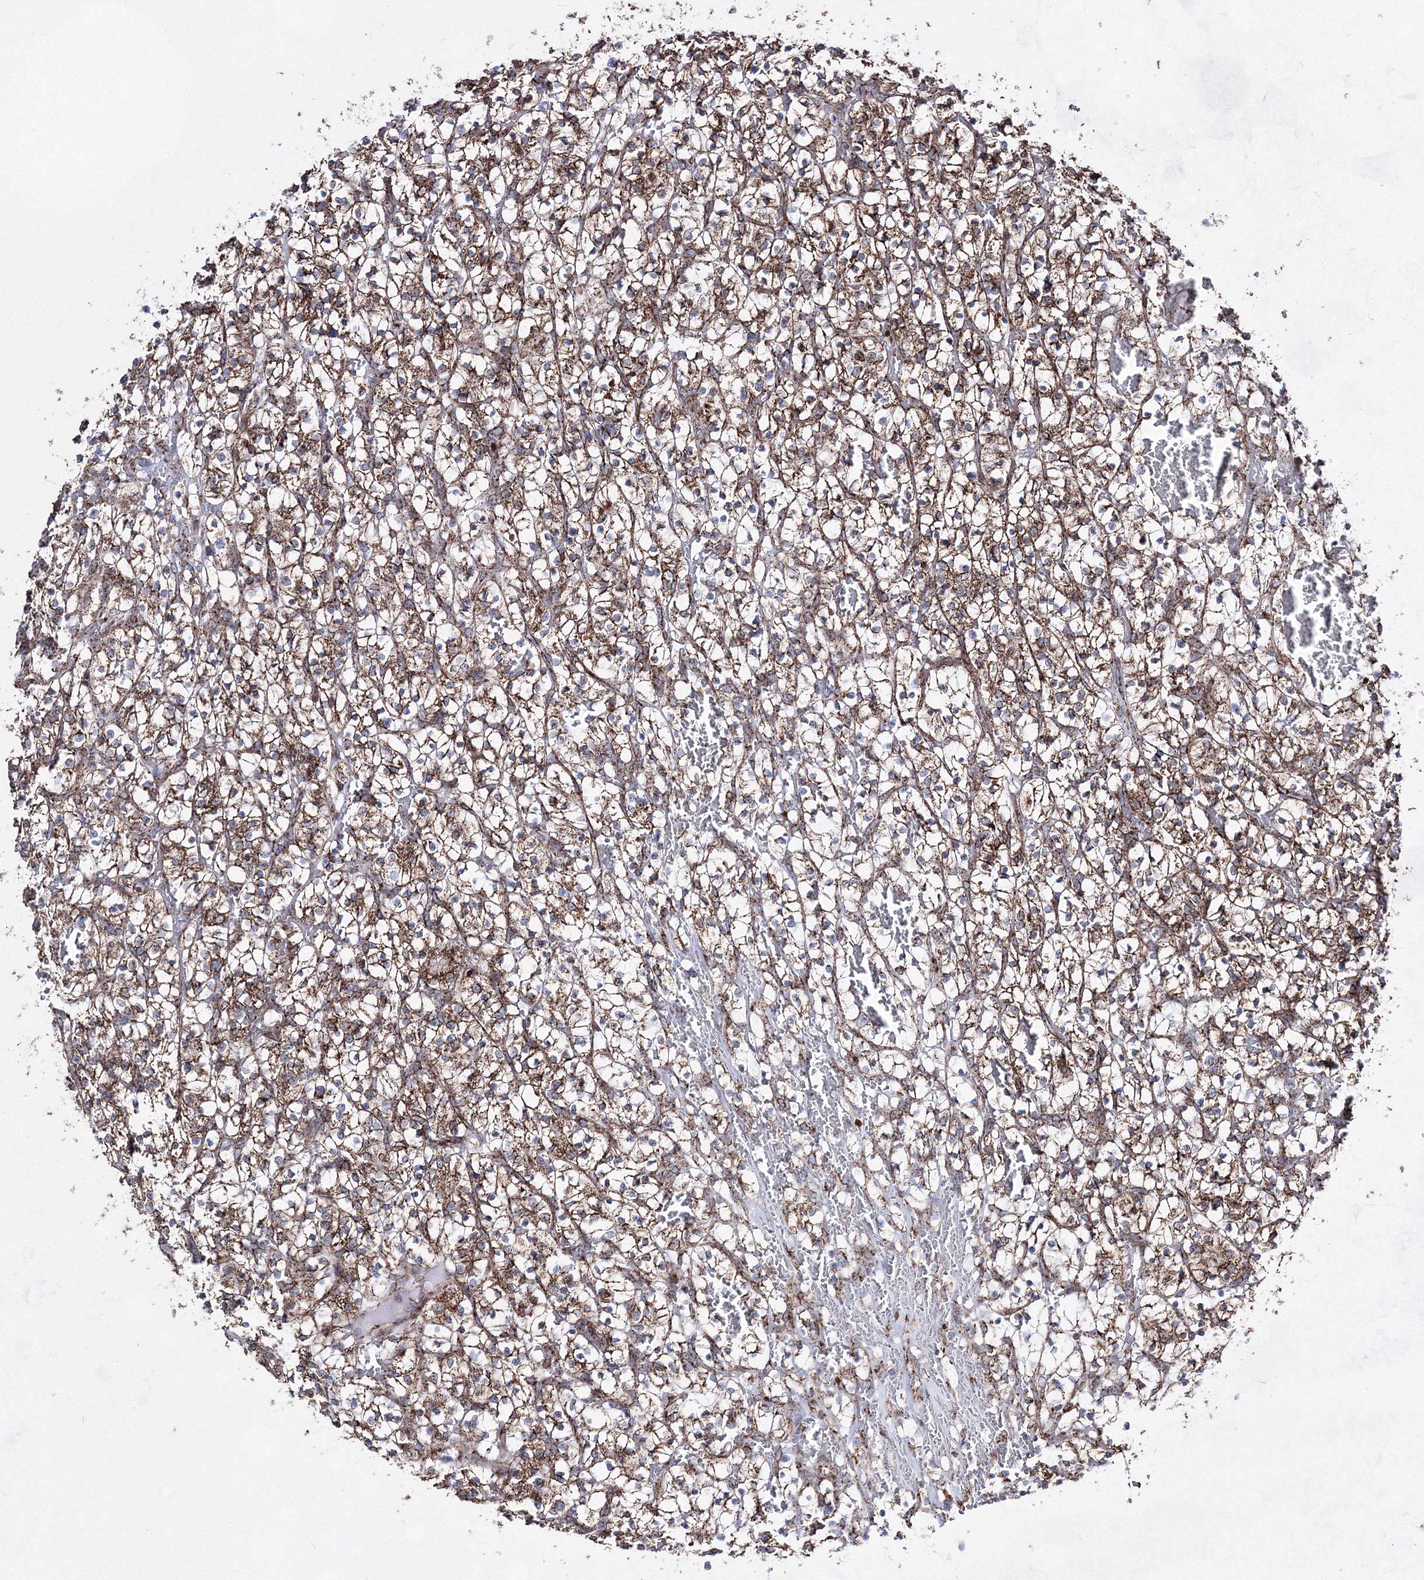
{"staining": {"intensity": "moderate", "quantity": "25%-75%", "location": "cytoplasmic/membranous"}, "tissue": "renal cancer", "cell_type": "Tumor cells", "image_type": "cancer", "snomed": [{"axis": "morphology", "description": "Adenocarcinoma, NOS"}, {"axis": "topography", "description": "Kidney"}], "caption": "Immunohistochemistry (IHC) (DAB (3,3'-diaminobenzidine)) staining of human renal adenocarcinoma displays moderate cytoplasmic/membranous protein staining in approximately 25%-75% of tumor cells.", "gene": "HADHB", "patient": {"sex": "female", "age": 57}}